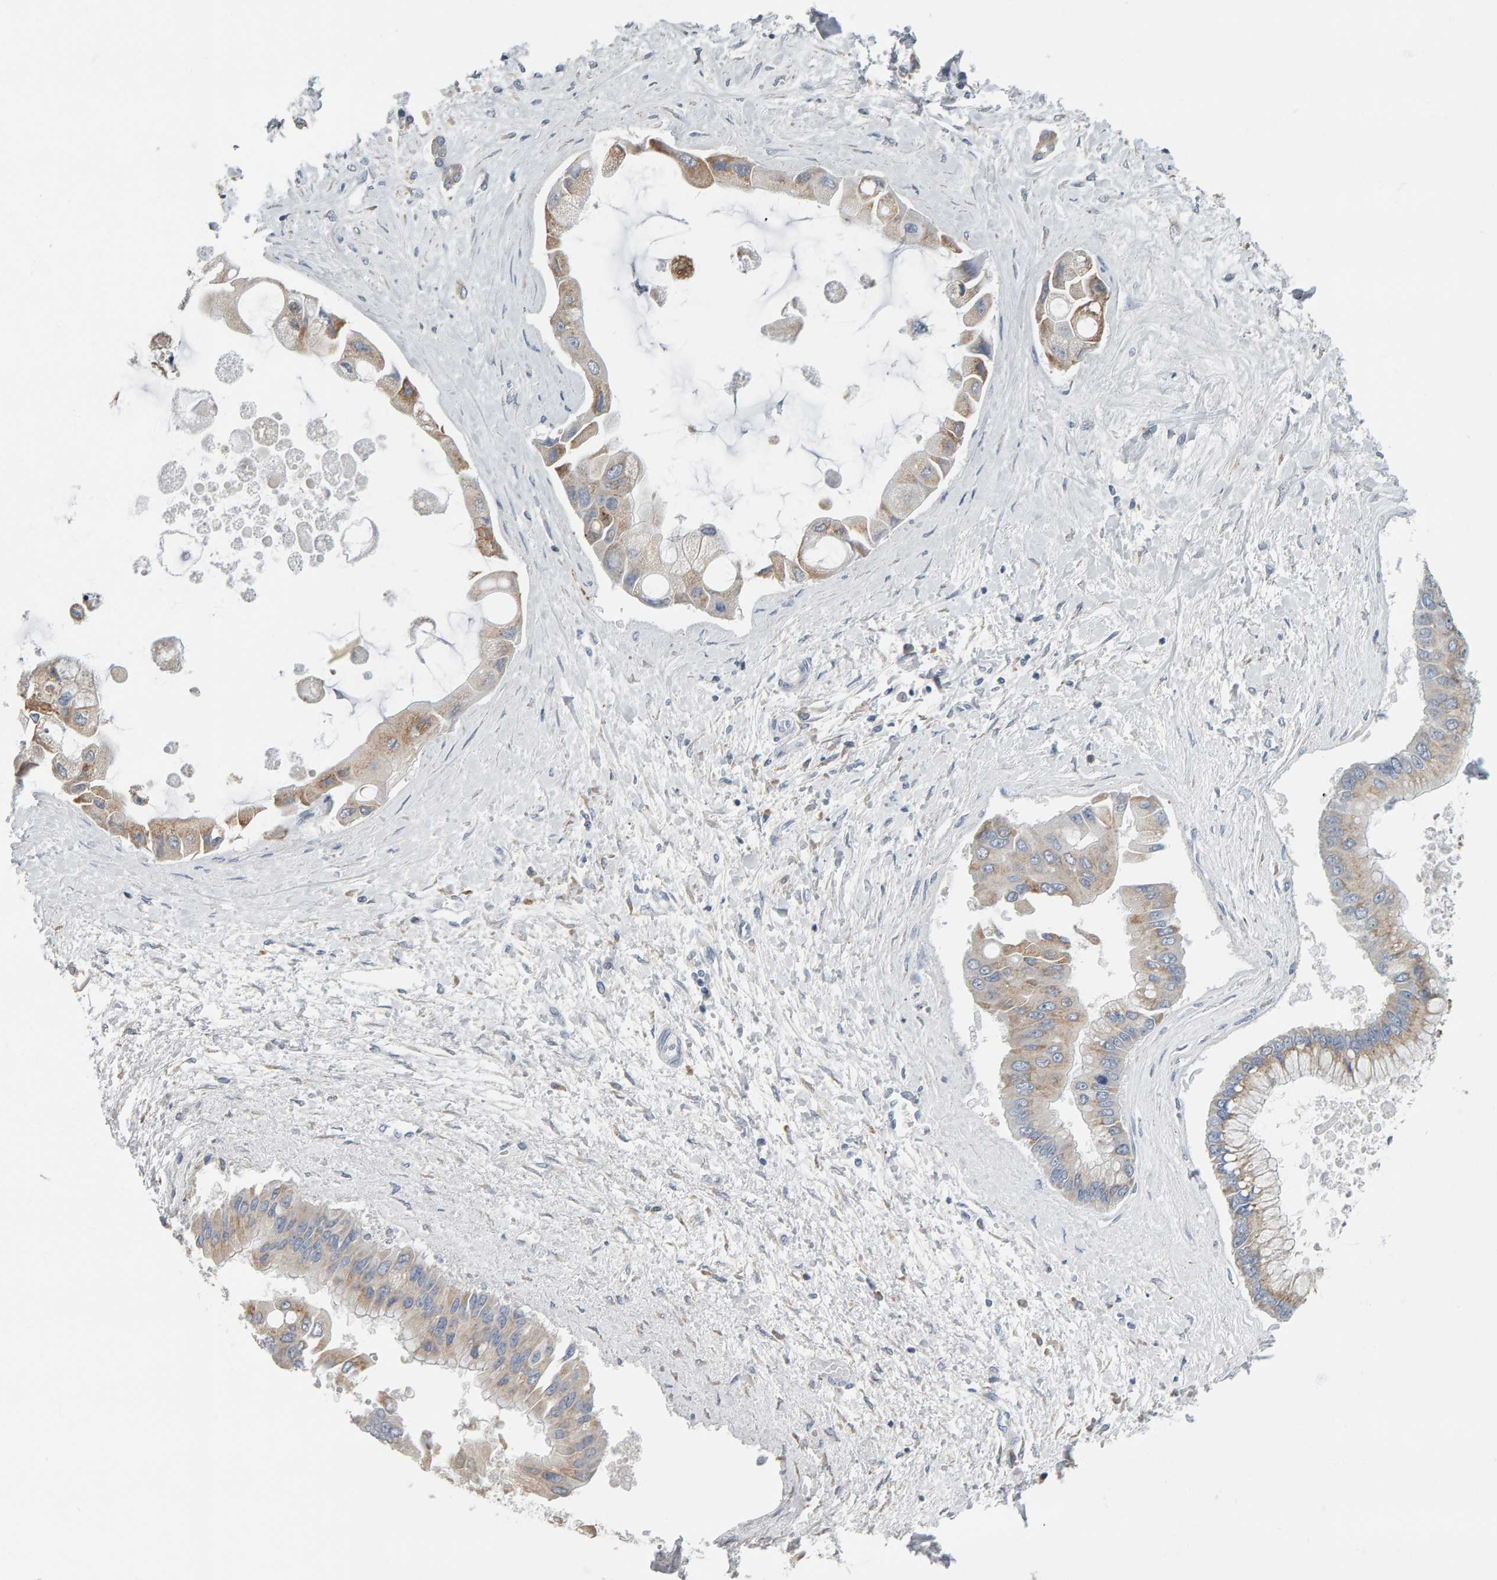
{"staining": {"intensity": "weak", "quantity": ">75%", "location": "cytoplasmic/membranous"}, "tissue": "liver cancer", "cell_type": "Tumor cells", "image_type": "cancer", "snomed": [{"axis": "morphology", "description": "Cholangiocarcinoma"}, {"axis": "topography", "description": "Liver"}], "caption": "Immunohistochemistry (IHC) staining of cholangiocarcinoma (liver), which exhibits low levels of weak cytoplasmic/membranous staining in about >75% of tumor cells indicating weak cytoplasmic/membranous protein staining. The staining was performed using DAB (3,3'-diaminobenzidine) (brown) for protein detection and nuclei were counterstained in hematoxylin (blue).", "gene": "ADHFE1", "patient": {"sex": "male", "age": 50}}